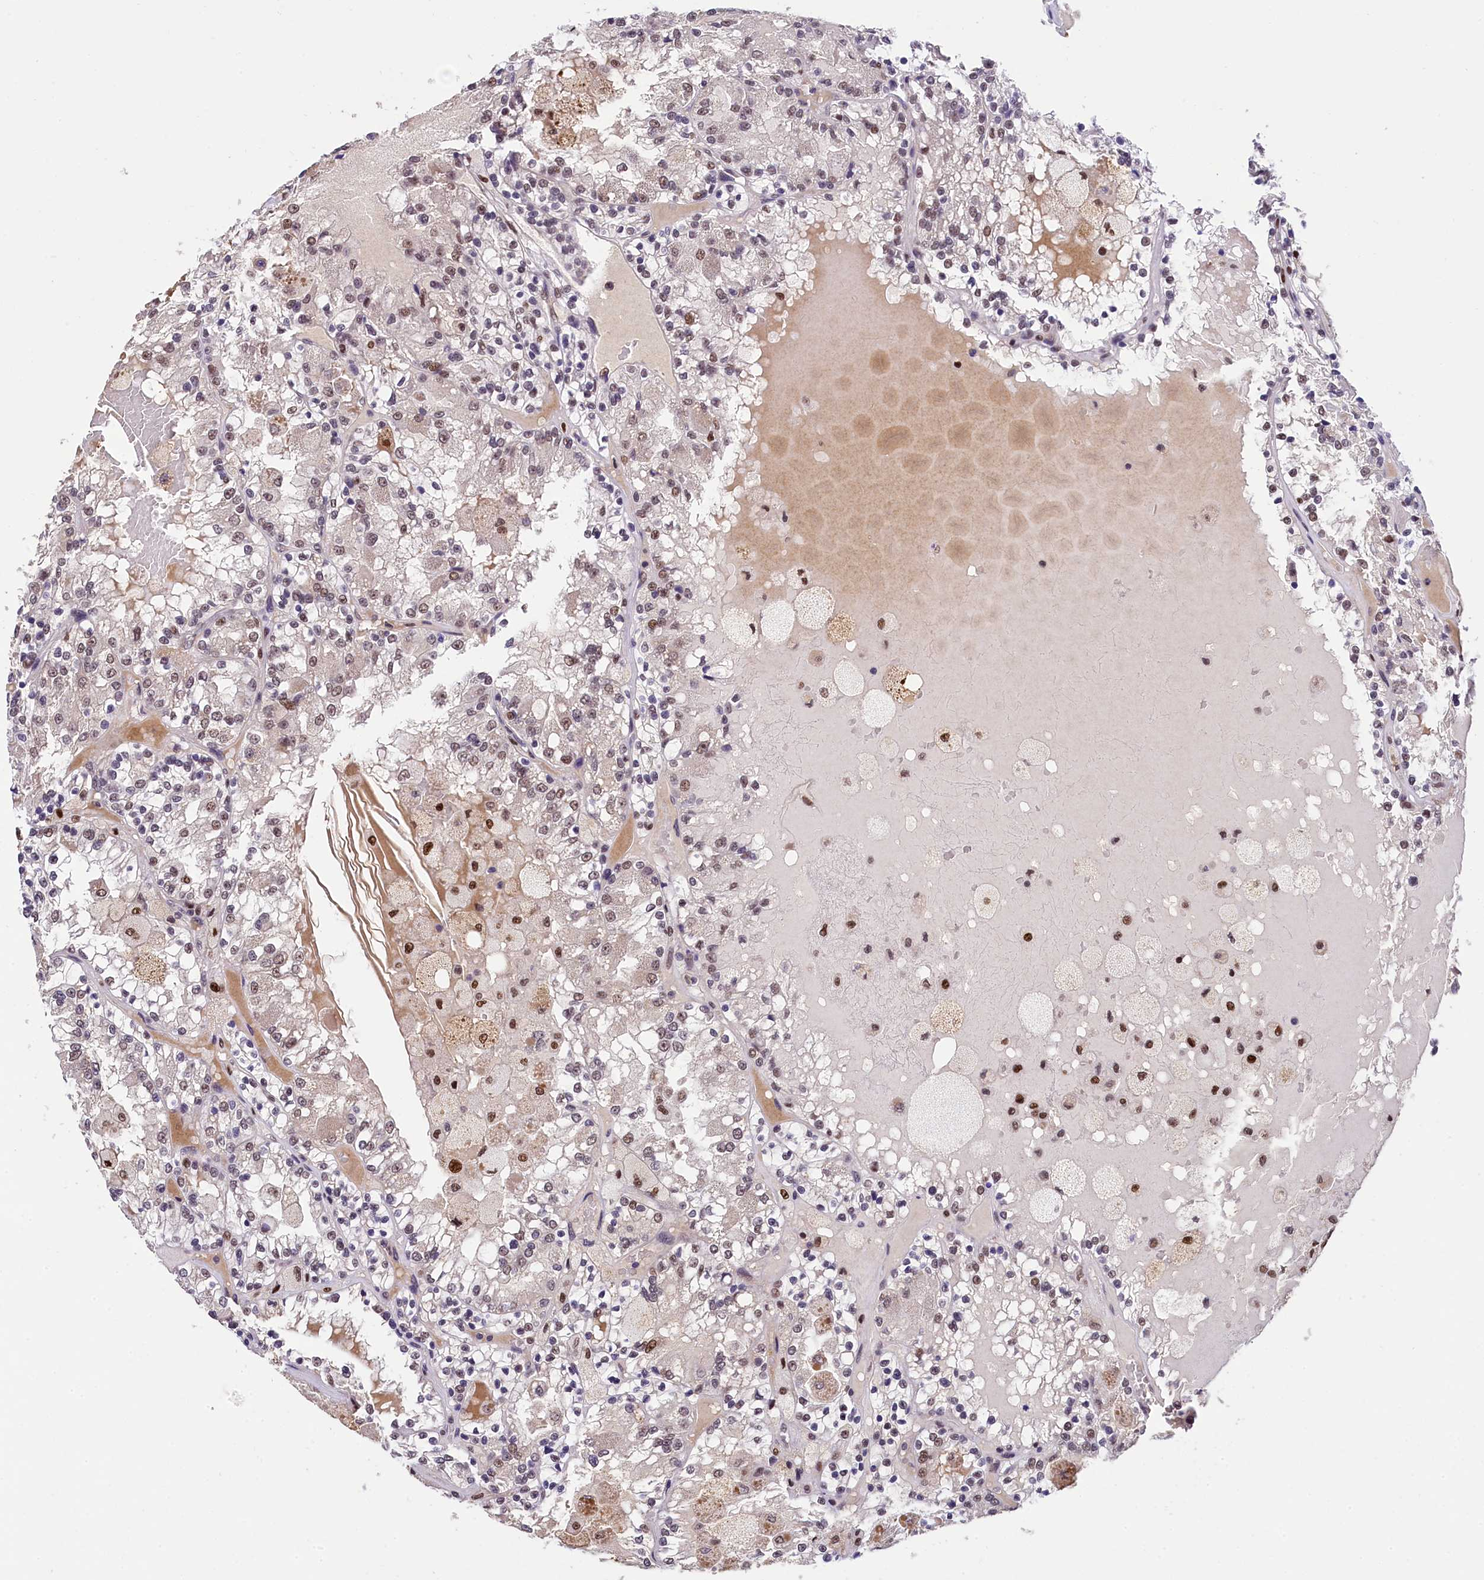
{"staining": {"intensity": "weak", "quantity": "25%-75%", "location": "nuclear"}, "tissue": "renal cancer", "cell_type": "Tumor cells", "image_type": "cancer", "snomed": [{"axis": "morphology", "description": "Adenocarcinoma, NOS"}, {"axis": "topography", "description": "Kidney"}], "caption": "An IHC photomicrograph of tumor tissue is shown. Protein staining in brown shows weak nuclear positivity in renal adenocarcinoma within tumor cells.", "gene": "HECTD4", "patient": {"sex": "female", "age": 56}}